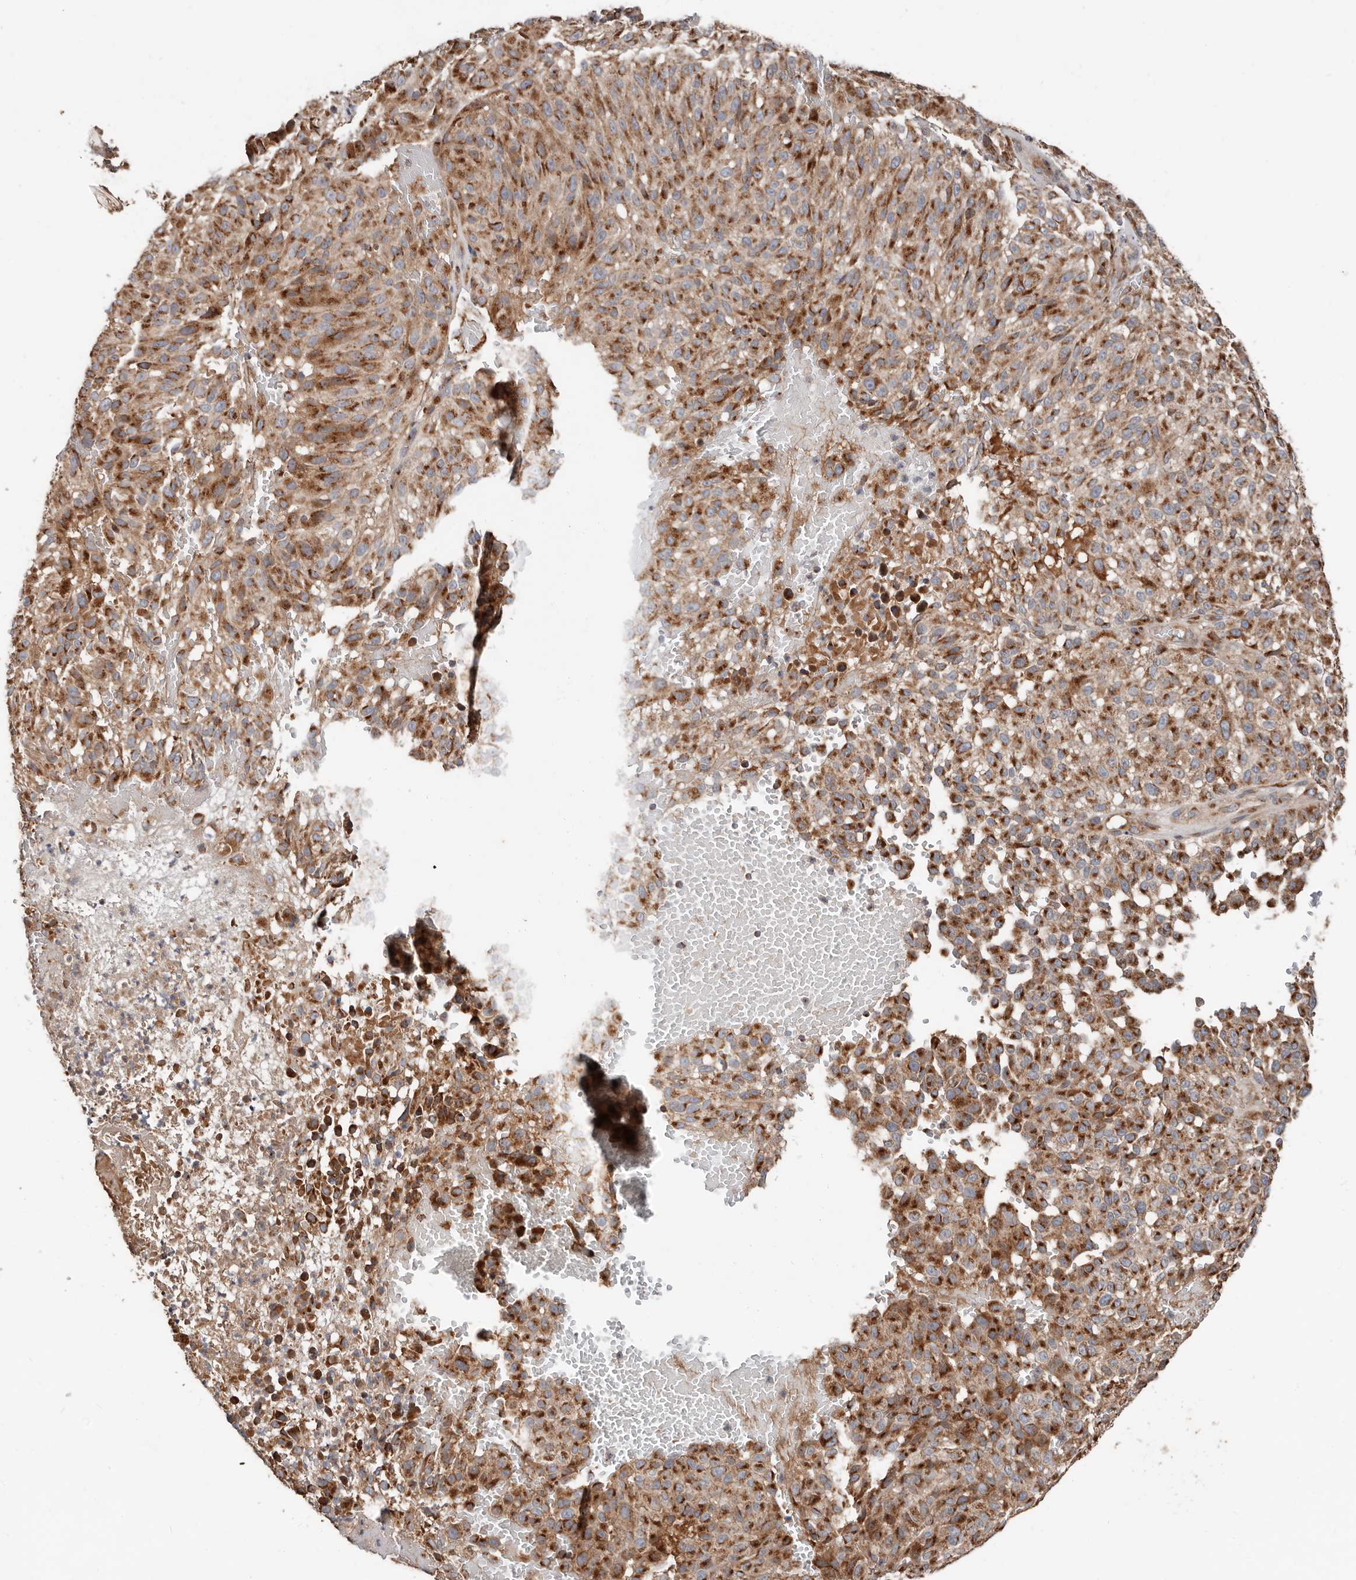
{"staining": {"intensity": "moderate", "quantity": ">75%", "location": "cytoplasmic/membranous"}, "tissue": "melanoma", "cell_type": "Tumor cells", "image_type": "cancer", "snomed": [{"axis": "morphology", "description": "Malignant melanoma, NOS"}, {"axis": "topography", "description": "Skin"}], "caption": "This is a micrograph of IHC staining of melanoma, which shows moderate staining in the cytoplasmic/membranous of tumor cells.", "gene": "COG1", "patient": {"sex": "male", "age": 83}}